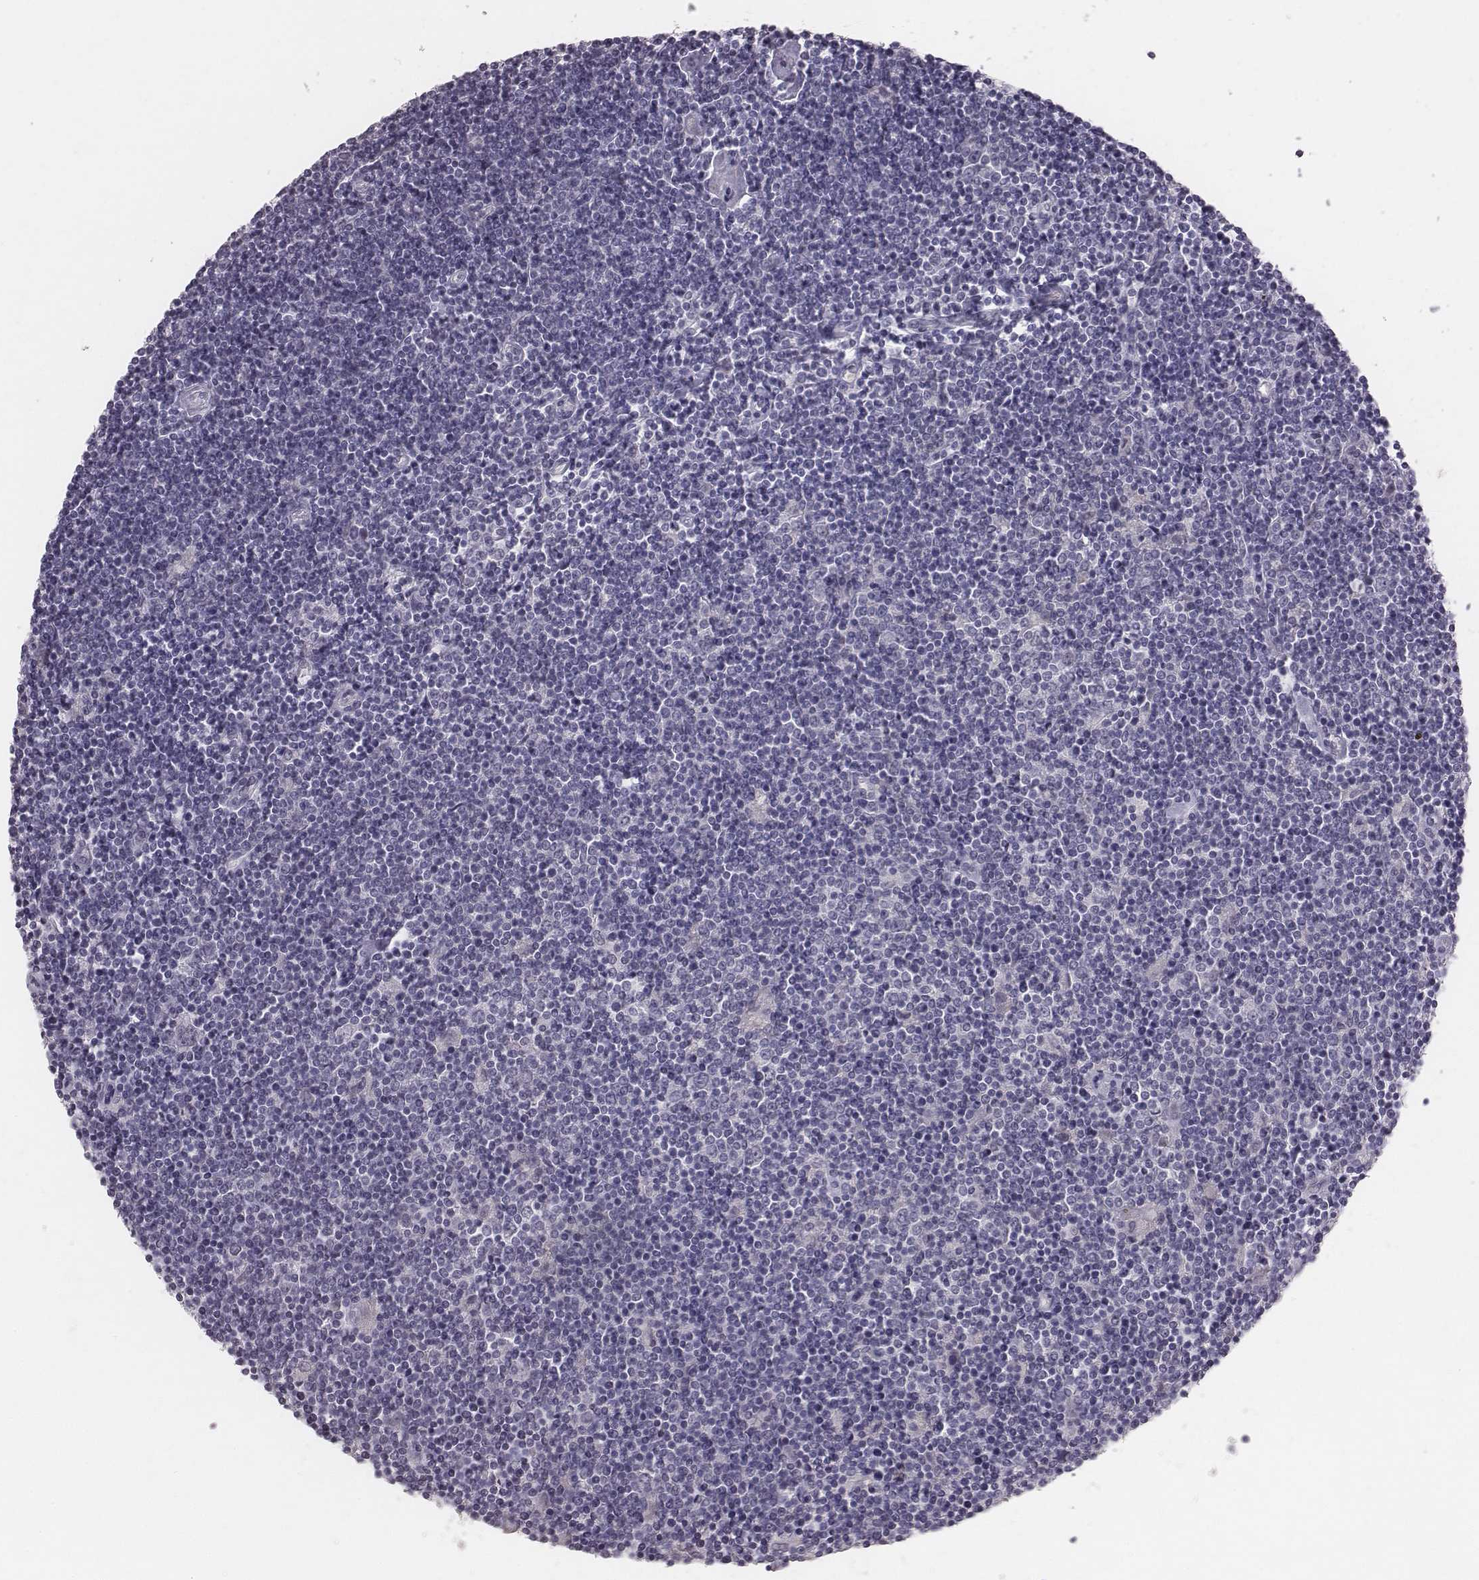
{"staining": {"intensity": "negative", "quantity": "none", "location": "none"}, "tissue": "lymphoma", "cell_type": "Tumor cells", "image_type": "cancer", "snomed": [{"axis": "morphology", "description": "Hodgkin's disease, NOS"}, {"axis": "topography", "description": "Lymph node"}], "caption": "There is no significant expression in tumor cells of lymphoma.", "gene": "CFTR", "patient": {"sex": "male", "age": 40}}